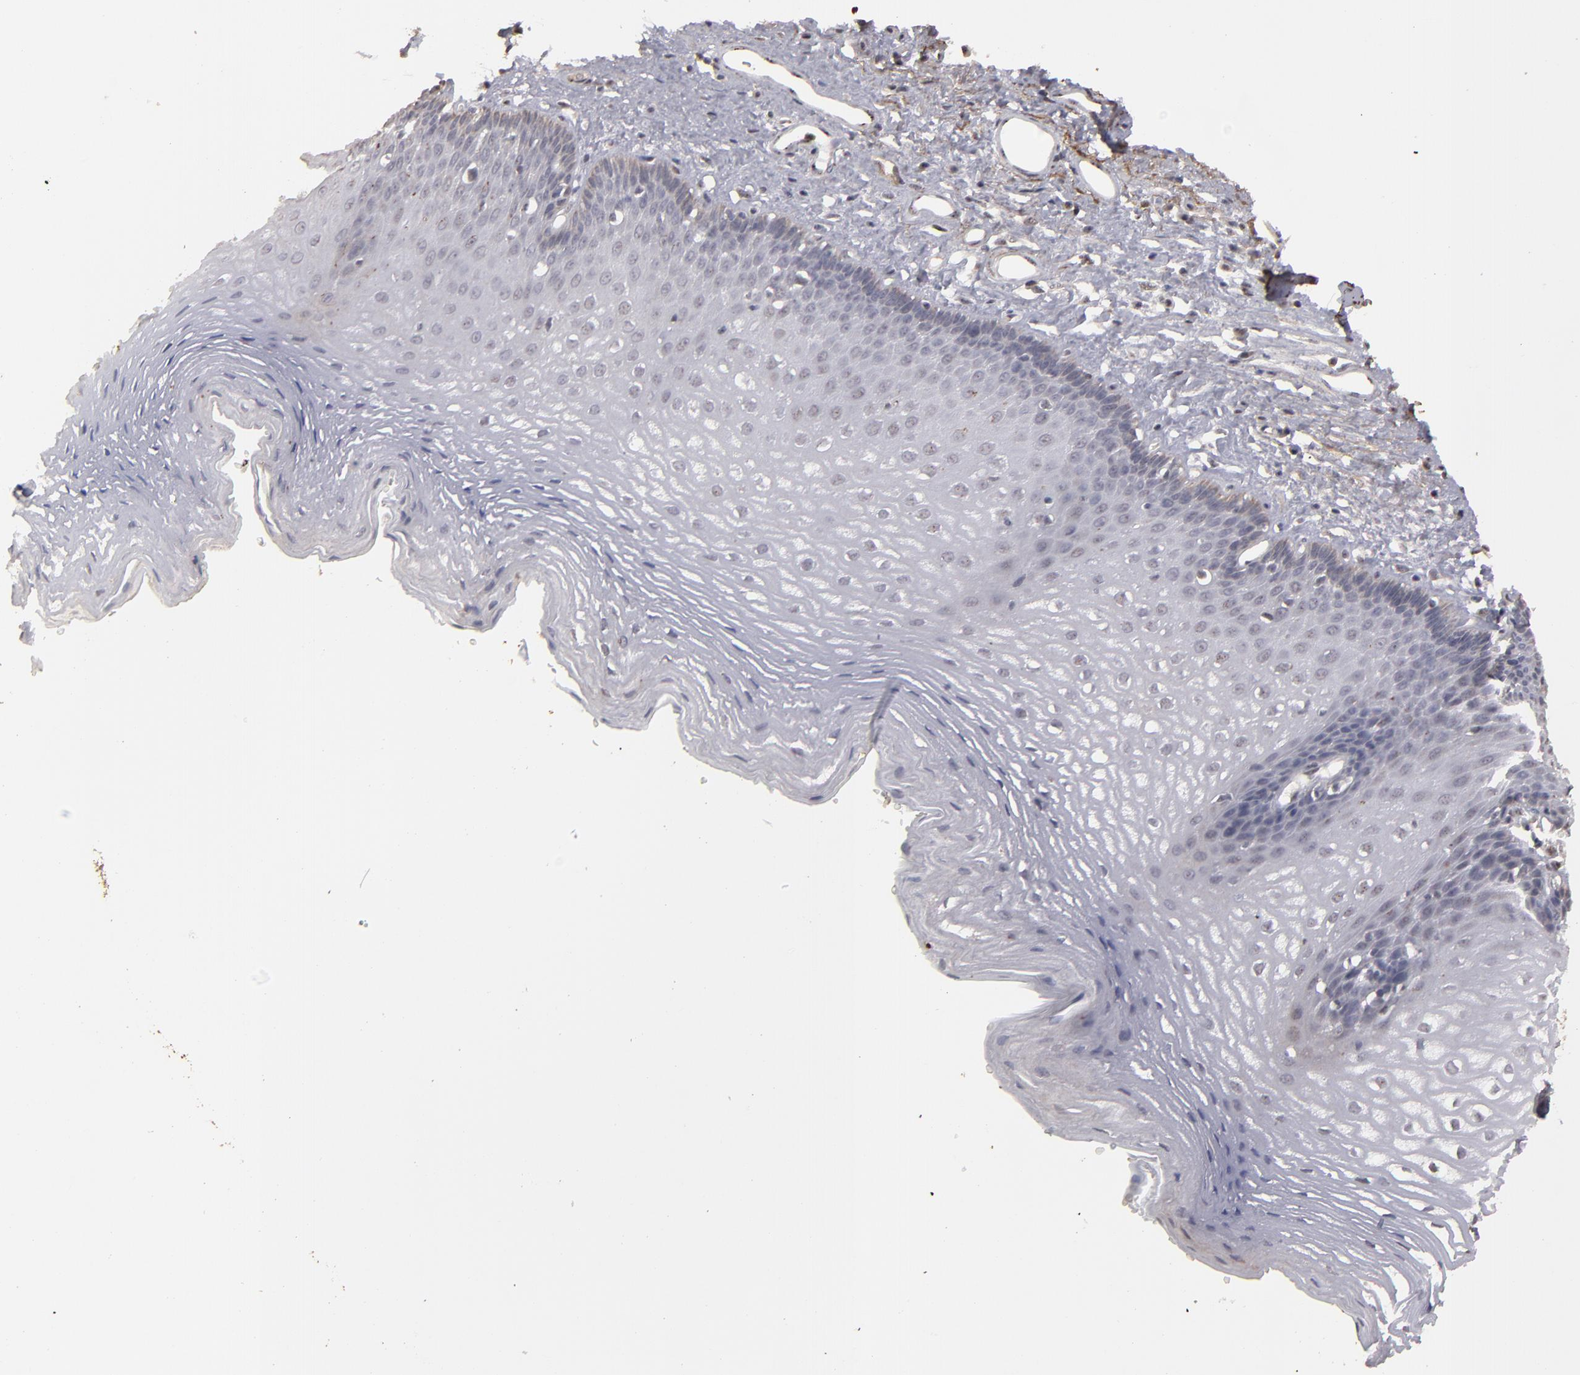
{"staining": {"intensity": "weak", "quantity": "<25%", "location": "cytoplasmic/membranous"}, "tissue": "esophagus", "cell_type": "Squamous epithelial cells", "image_type": "normal", "snomed": [{"axis": "morphology", "description": "Normal tissue, NOS"}, {"axis": "topography", "description": "Esophagus"}], "caption": "Squamous epithelial cells show no significant positivity in unremarkable esophagus.", "gene": "CD55", "patient": {"sex": "female", "age": 70}}